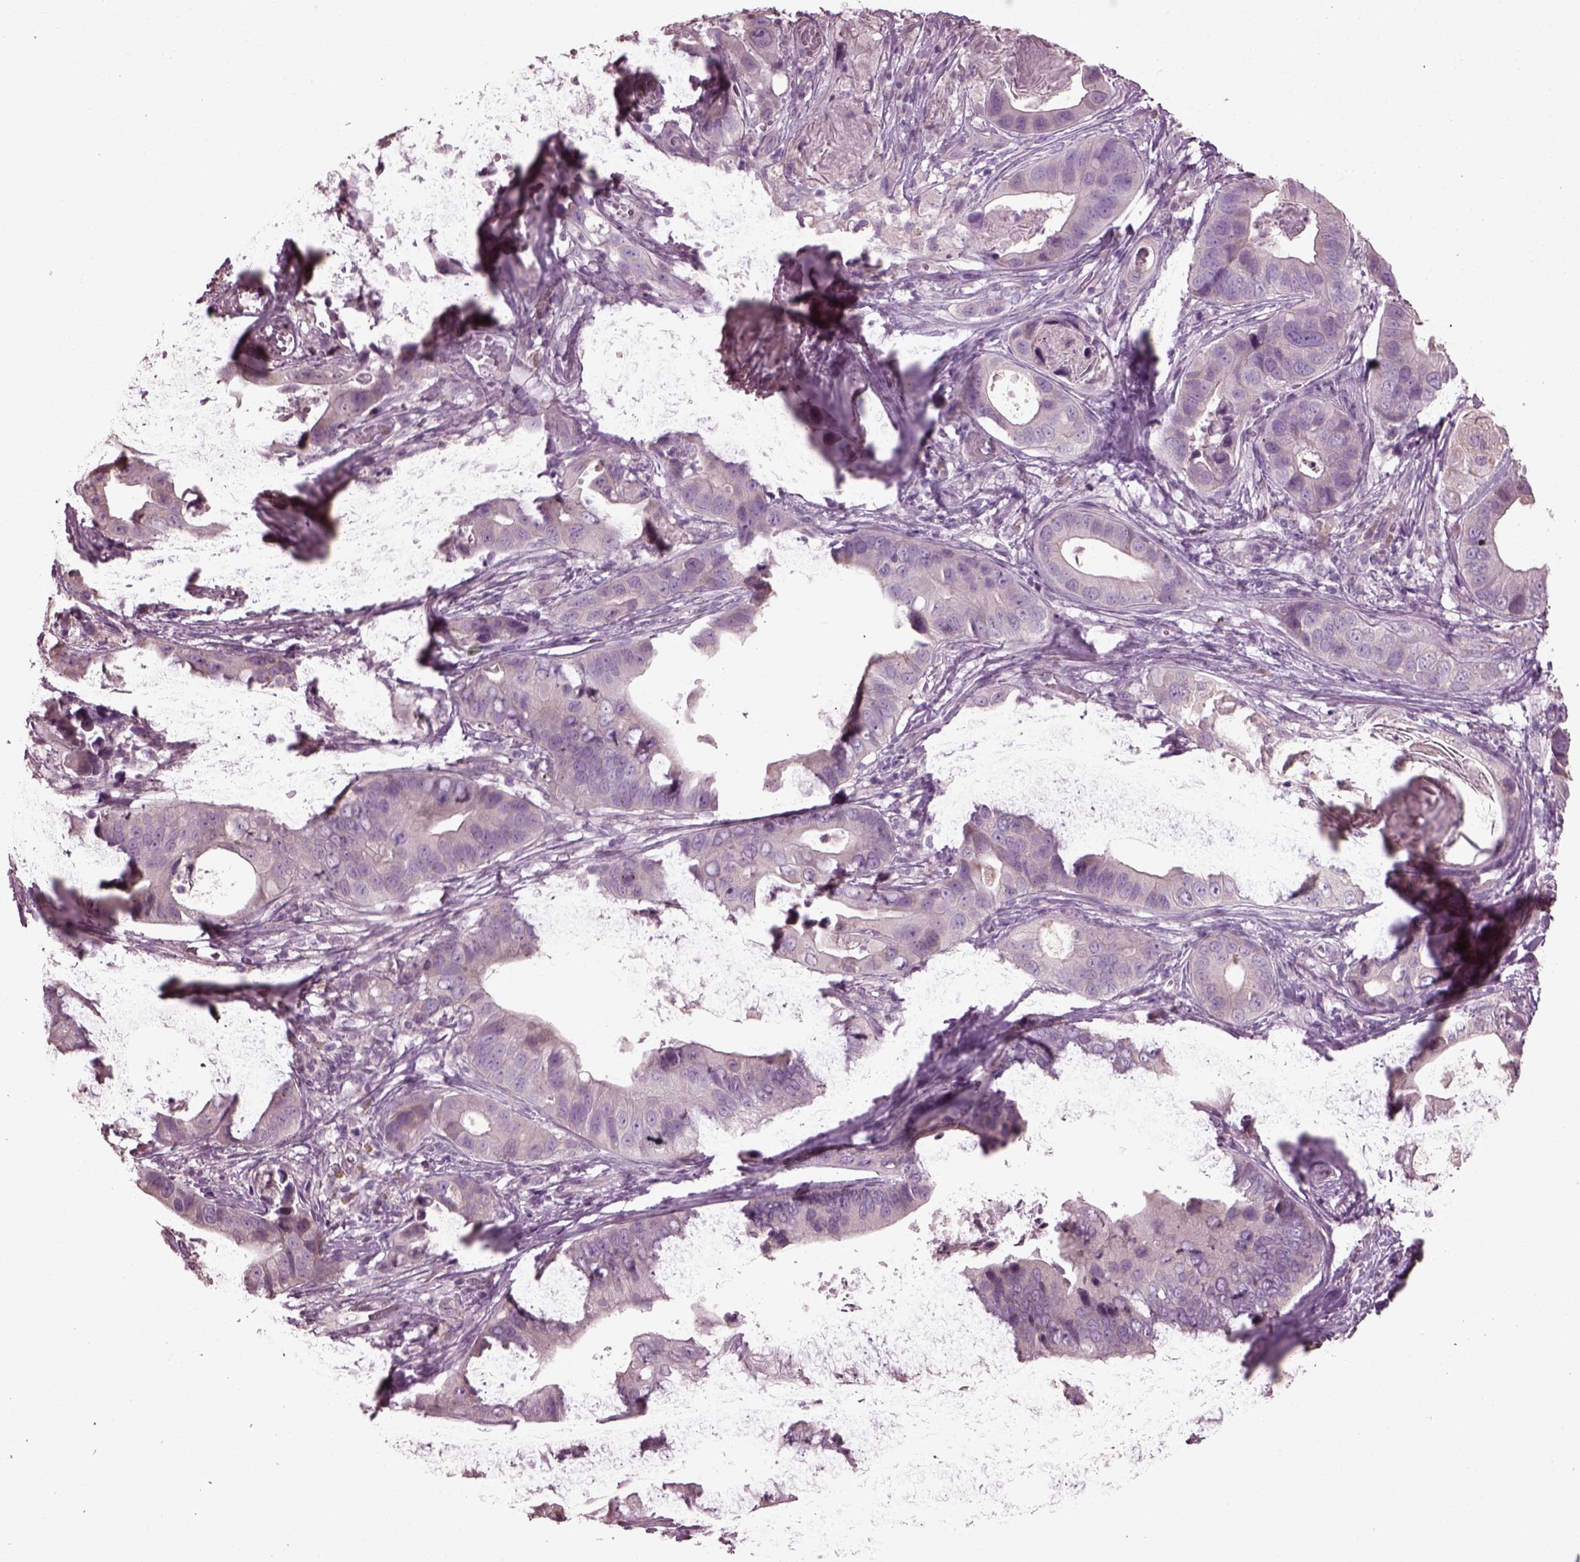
{"staining": {"intensity": "negative", "quantity": "none", "location": "none"}, "tissue": "stomach cancer", "cell_type": "Tumor cells", "image_type": "cancer", "snomed": [{"axis": "morphology", "description": "Adenocarcinoma, NOS"}, {"axis": "topography", "description": "Stomach"}], "caption": "Tumor cells are negative for brown protein staining in stomach cancer (adenocarcinoma).", "gene": "CABP5", "patient": {"sex": "male", "age": 84}}